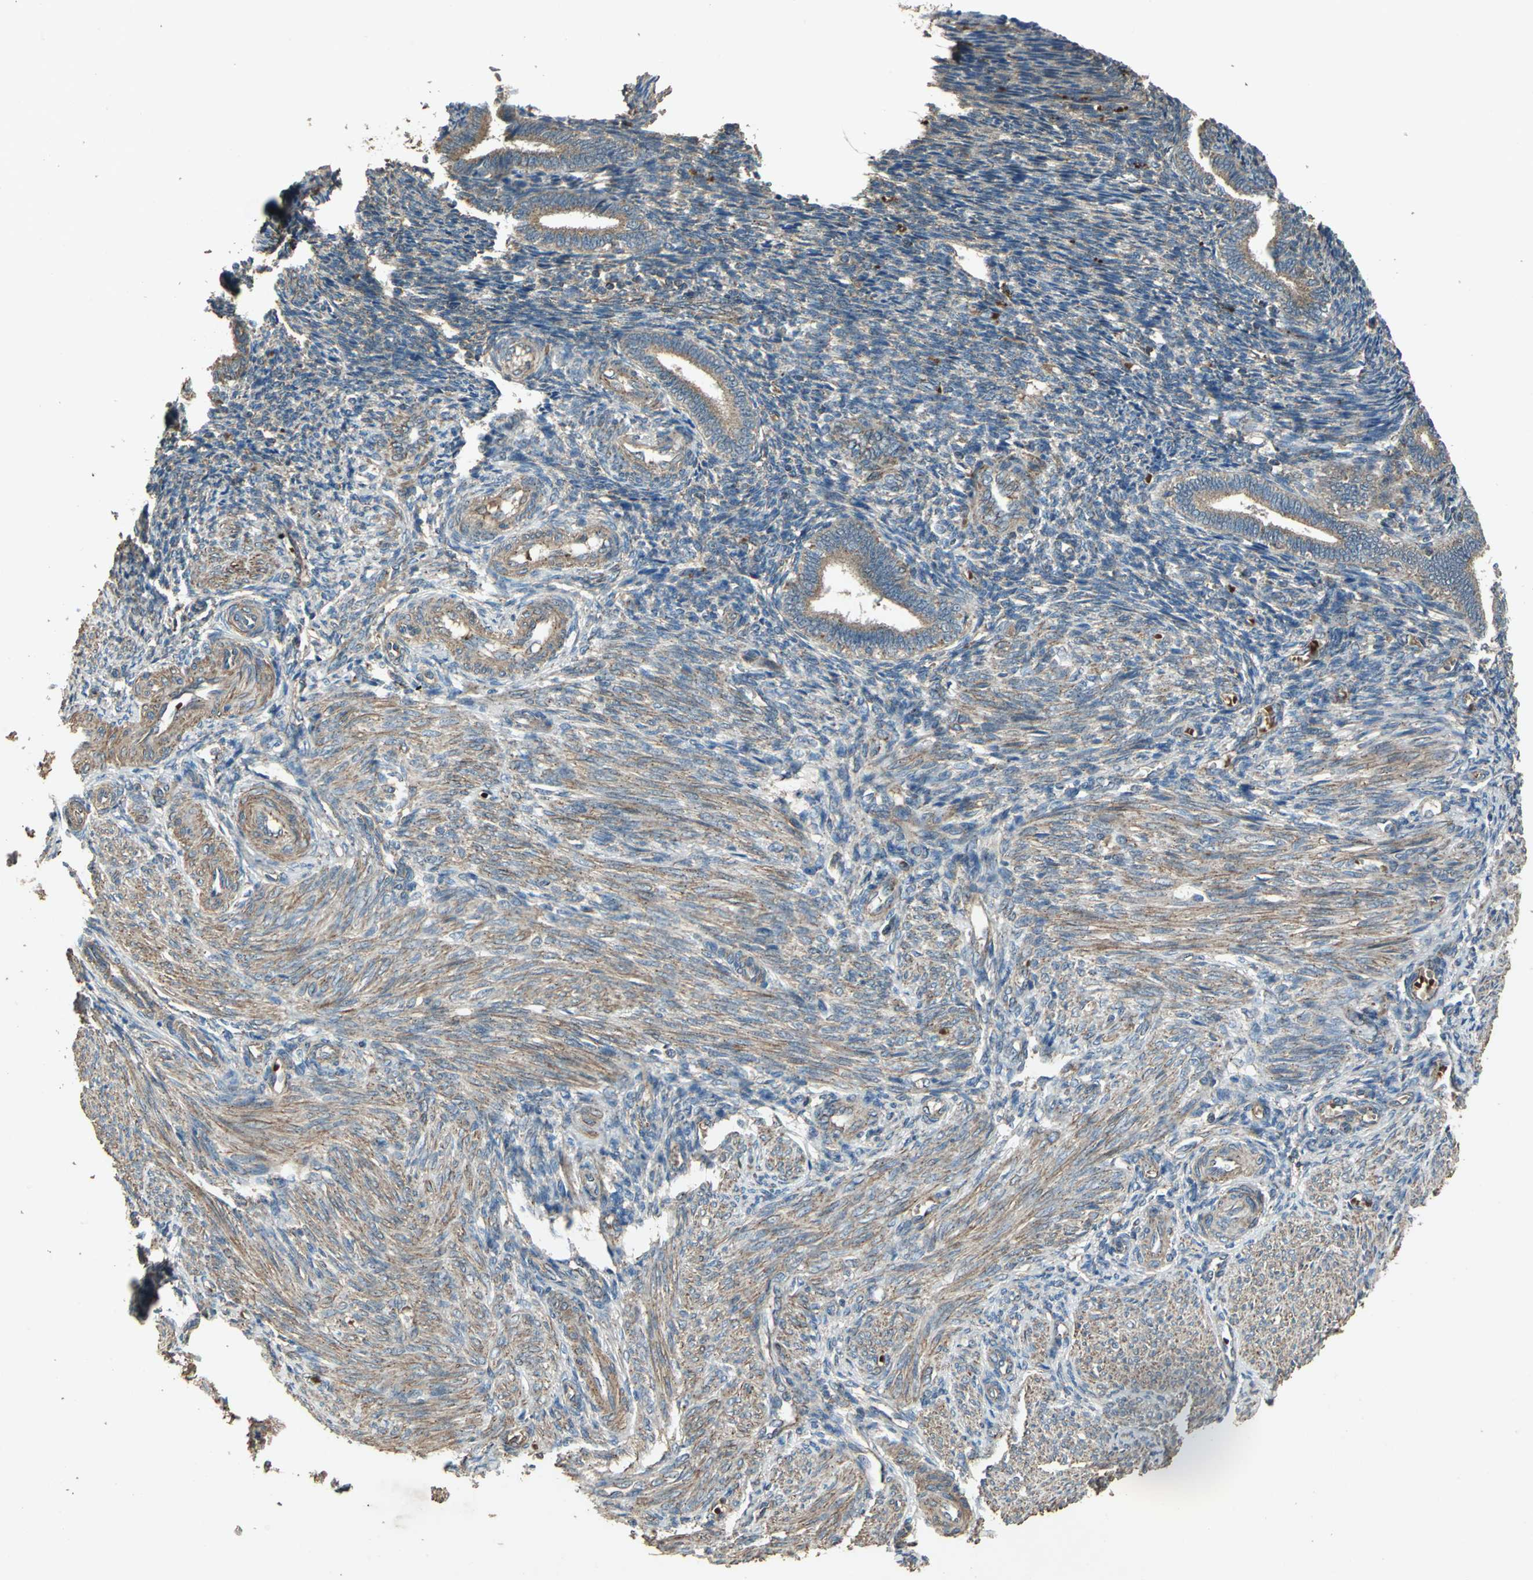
{"staining": {"intensity": "moderate", "quantity": "25%-75%", "location": "cytoplasmic/membranous"}, "tissue": "endometrium", "cell_type": "Cells in endometrial stroma", "image_type": "normal", "snomed": [{"axis": "morphology", "description": "Normal tissue, NOS"}, {"axis": "topography", "description": "Endometrium"}], "caption": "Human endometrium stained for a protein (brown) exhibits moderate cytoplasmic/membranous positive positivity in about 25%-75% of cells in endometrial stroma.", "gene": "POLRMT", "patient": {"sex": "female", "age": 27}}